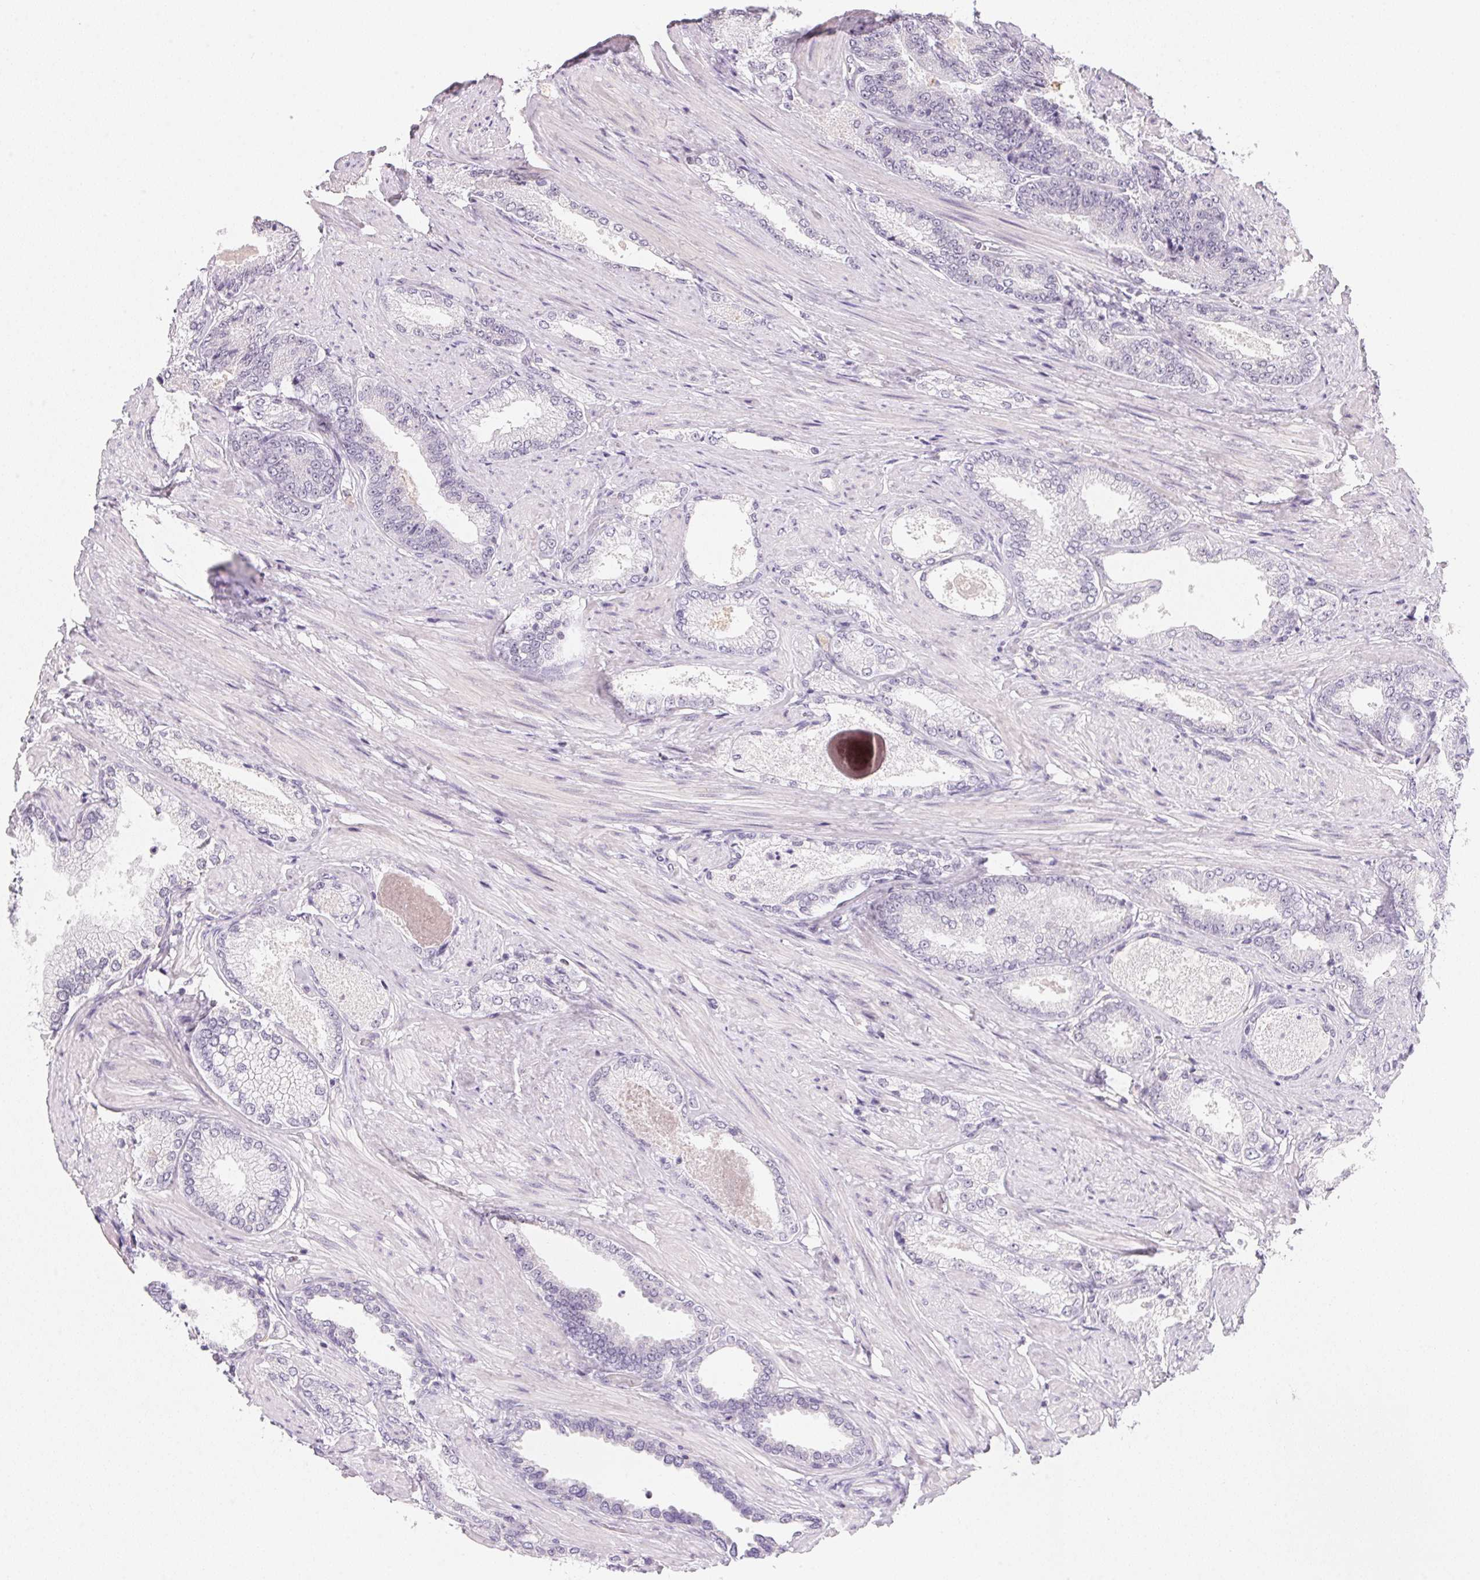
{"staining": {"intensity": "negative", "quantity": "none", "location": "none"}, "tissue": "prostate cancer", "cell_type": "Tumor cells", "image_type": "cancer", "snomed": [{"axis": "morphology", "description": "Adenocarcinoma, High grade"}, {"axis": "topography", "description": "Prostate and seminal vesicle, NOS"}], "caption": "Tumor cells are negative for brown protein staining in prostate cancer (high-grade adenocarcinoma).", "gene": "GIPC2", "patient": {"sex": "male", "age": 61}}